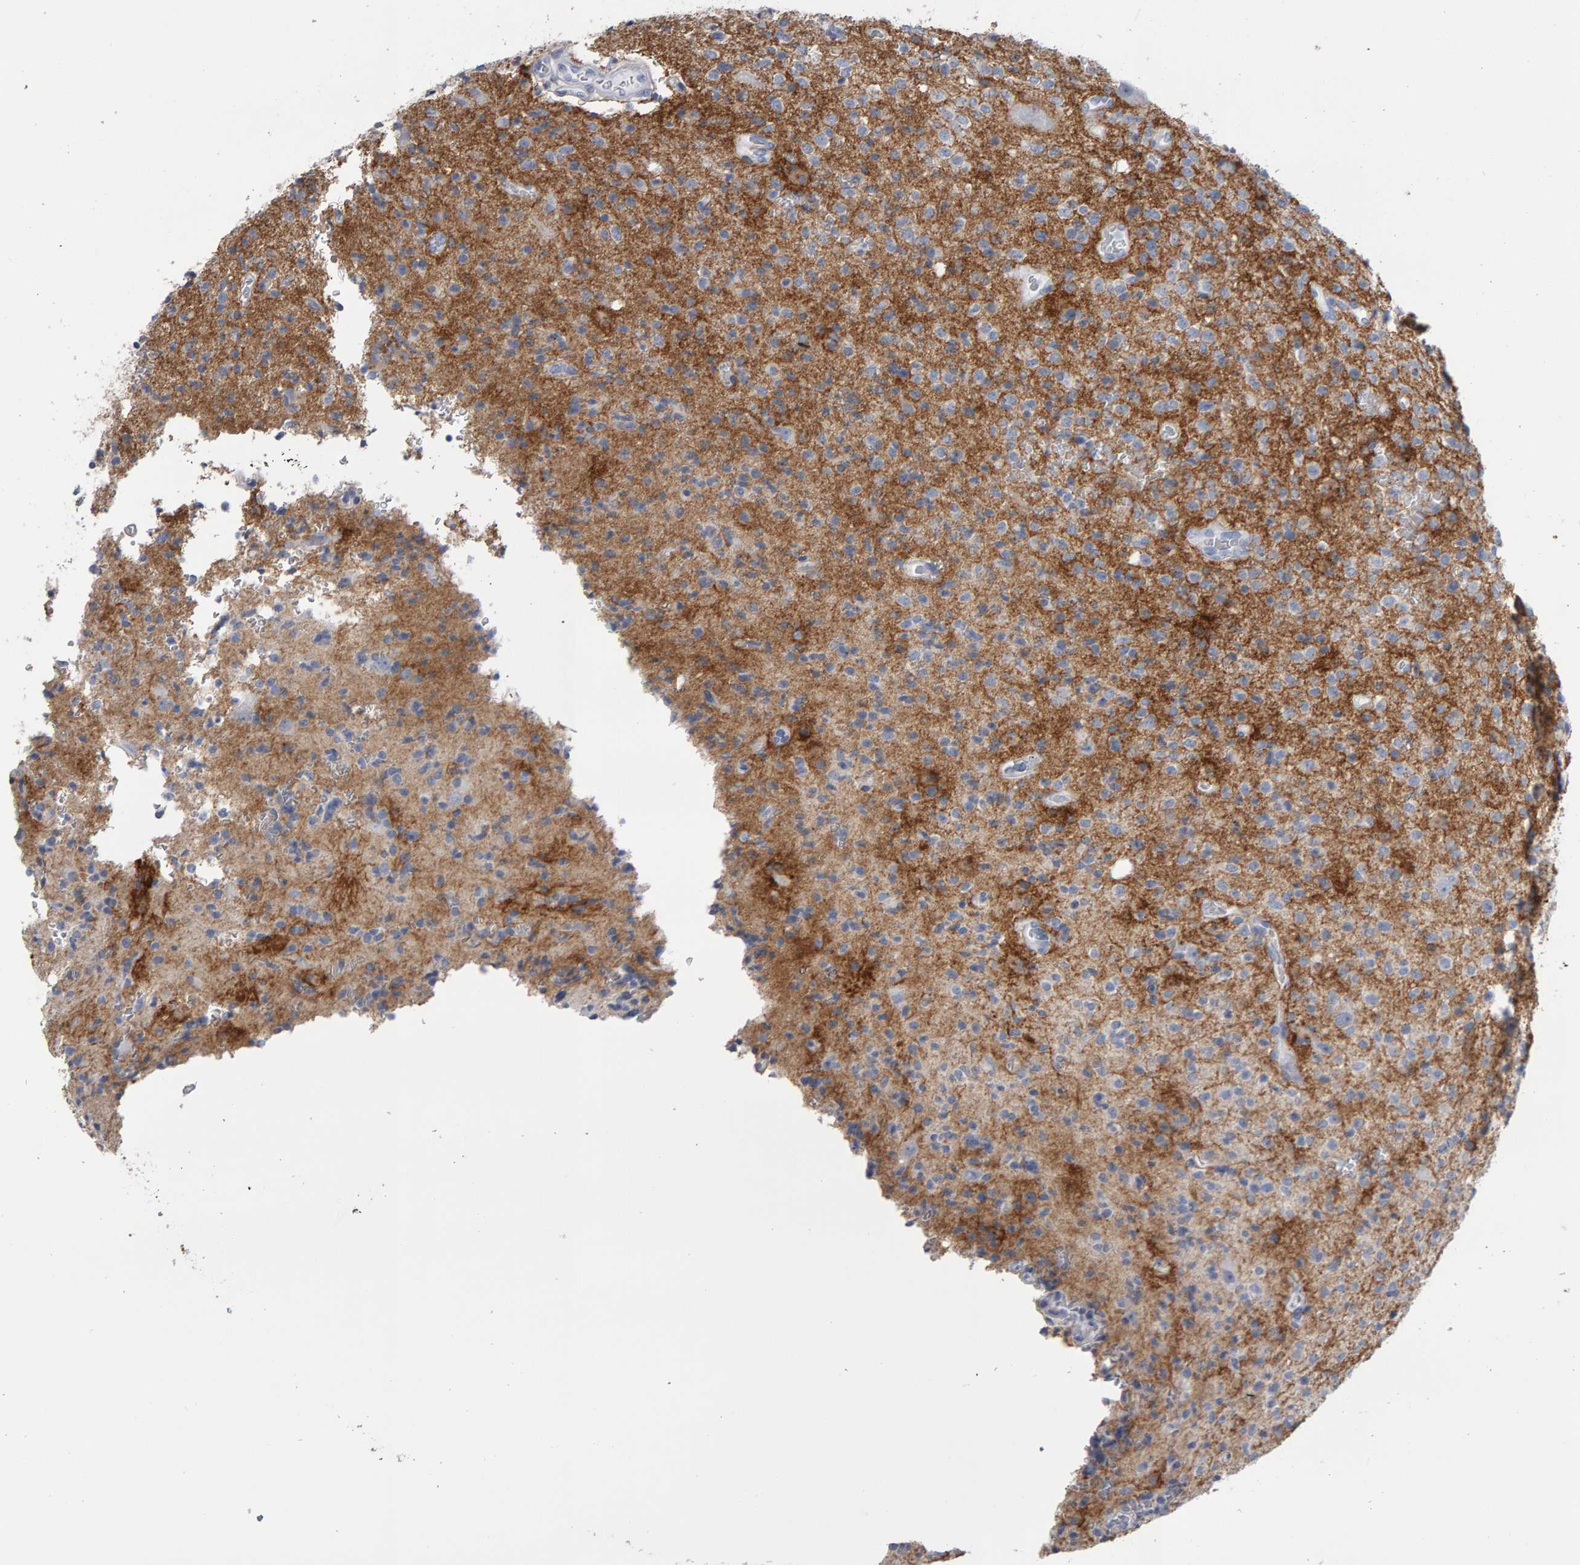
{"staining": {"intensity": "weak", "quantity": "<25%", "location": "cytoplasmic/membranous"}, "tissue": "glioma", "cell_type": "Tumor cells", "image_type": "cancer", "snomed": [{"axis": "morphology", "description": "Glioma, malignant, High grade"}, {"axis": "topography", "description": "Brain"}], "caption": "Tumor cells show no significant positivity in malignant high-grade glioma.", "gene": "CD38", "patient": {"sex": "male", "age": 34}}